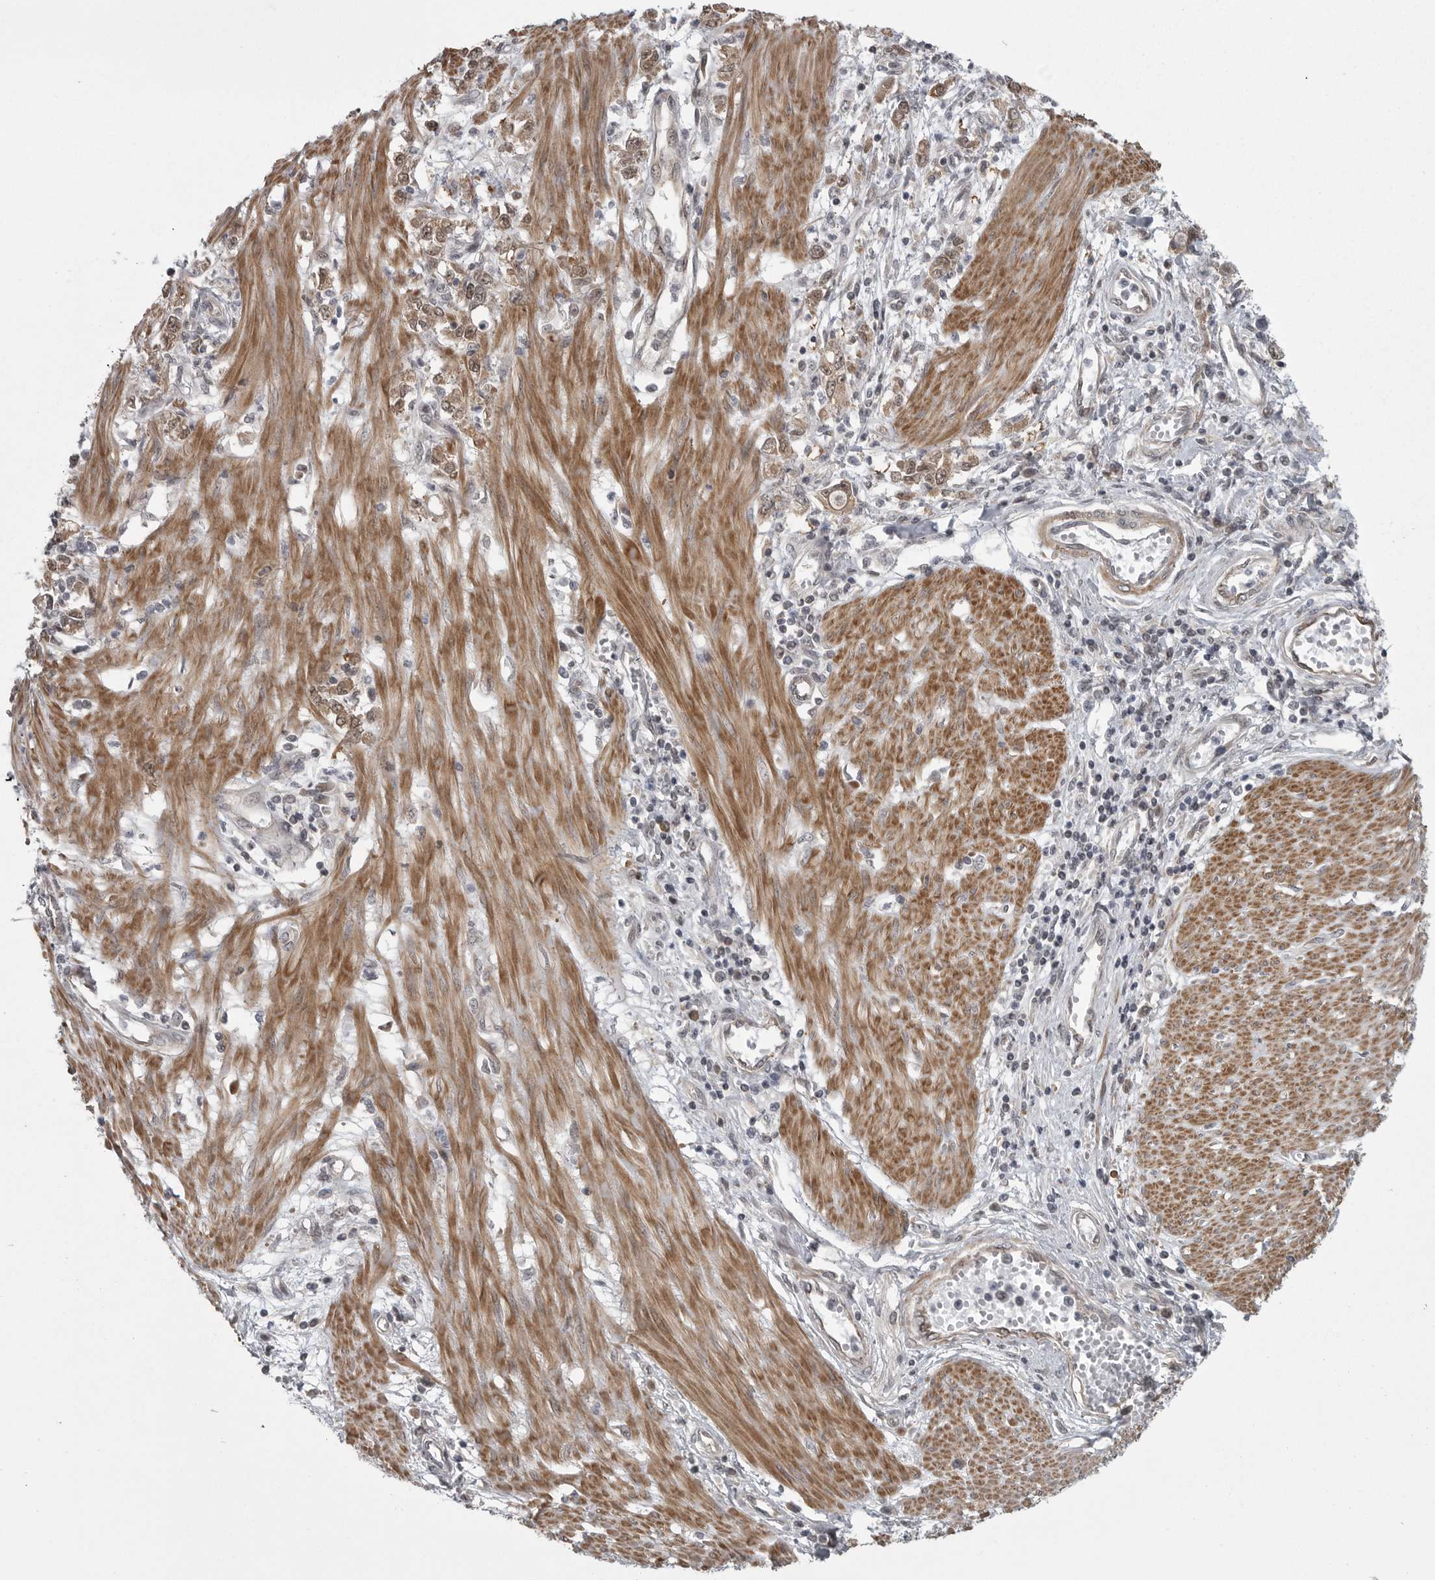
{"staining": {"intensity": "moderate", "quantity": ">75%", "location": "cytoplasmic/membranous"}, "tissue": "stomach cancer", "cell_type": "Tumor cells", "image_type": "cancer", "snomed": [{"axis": "morphology", "description": "Adenocarcinoma, NOS"}, {"axis": "topography", "description": "Stomach"}], "caption": "Immunohistochemical staining of stomach adenocarcinoma exhibits medium levels of moderate cytoplasmic/membranous protein expression in approximately >75% of tumor cells. (DAB (3,3'-diaminobenzidine) IHC, brown staining for protein, blue staining for nuclei).", "gene": "PPP1R9A", "patient": {"sex": "female", "age": 76}}